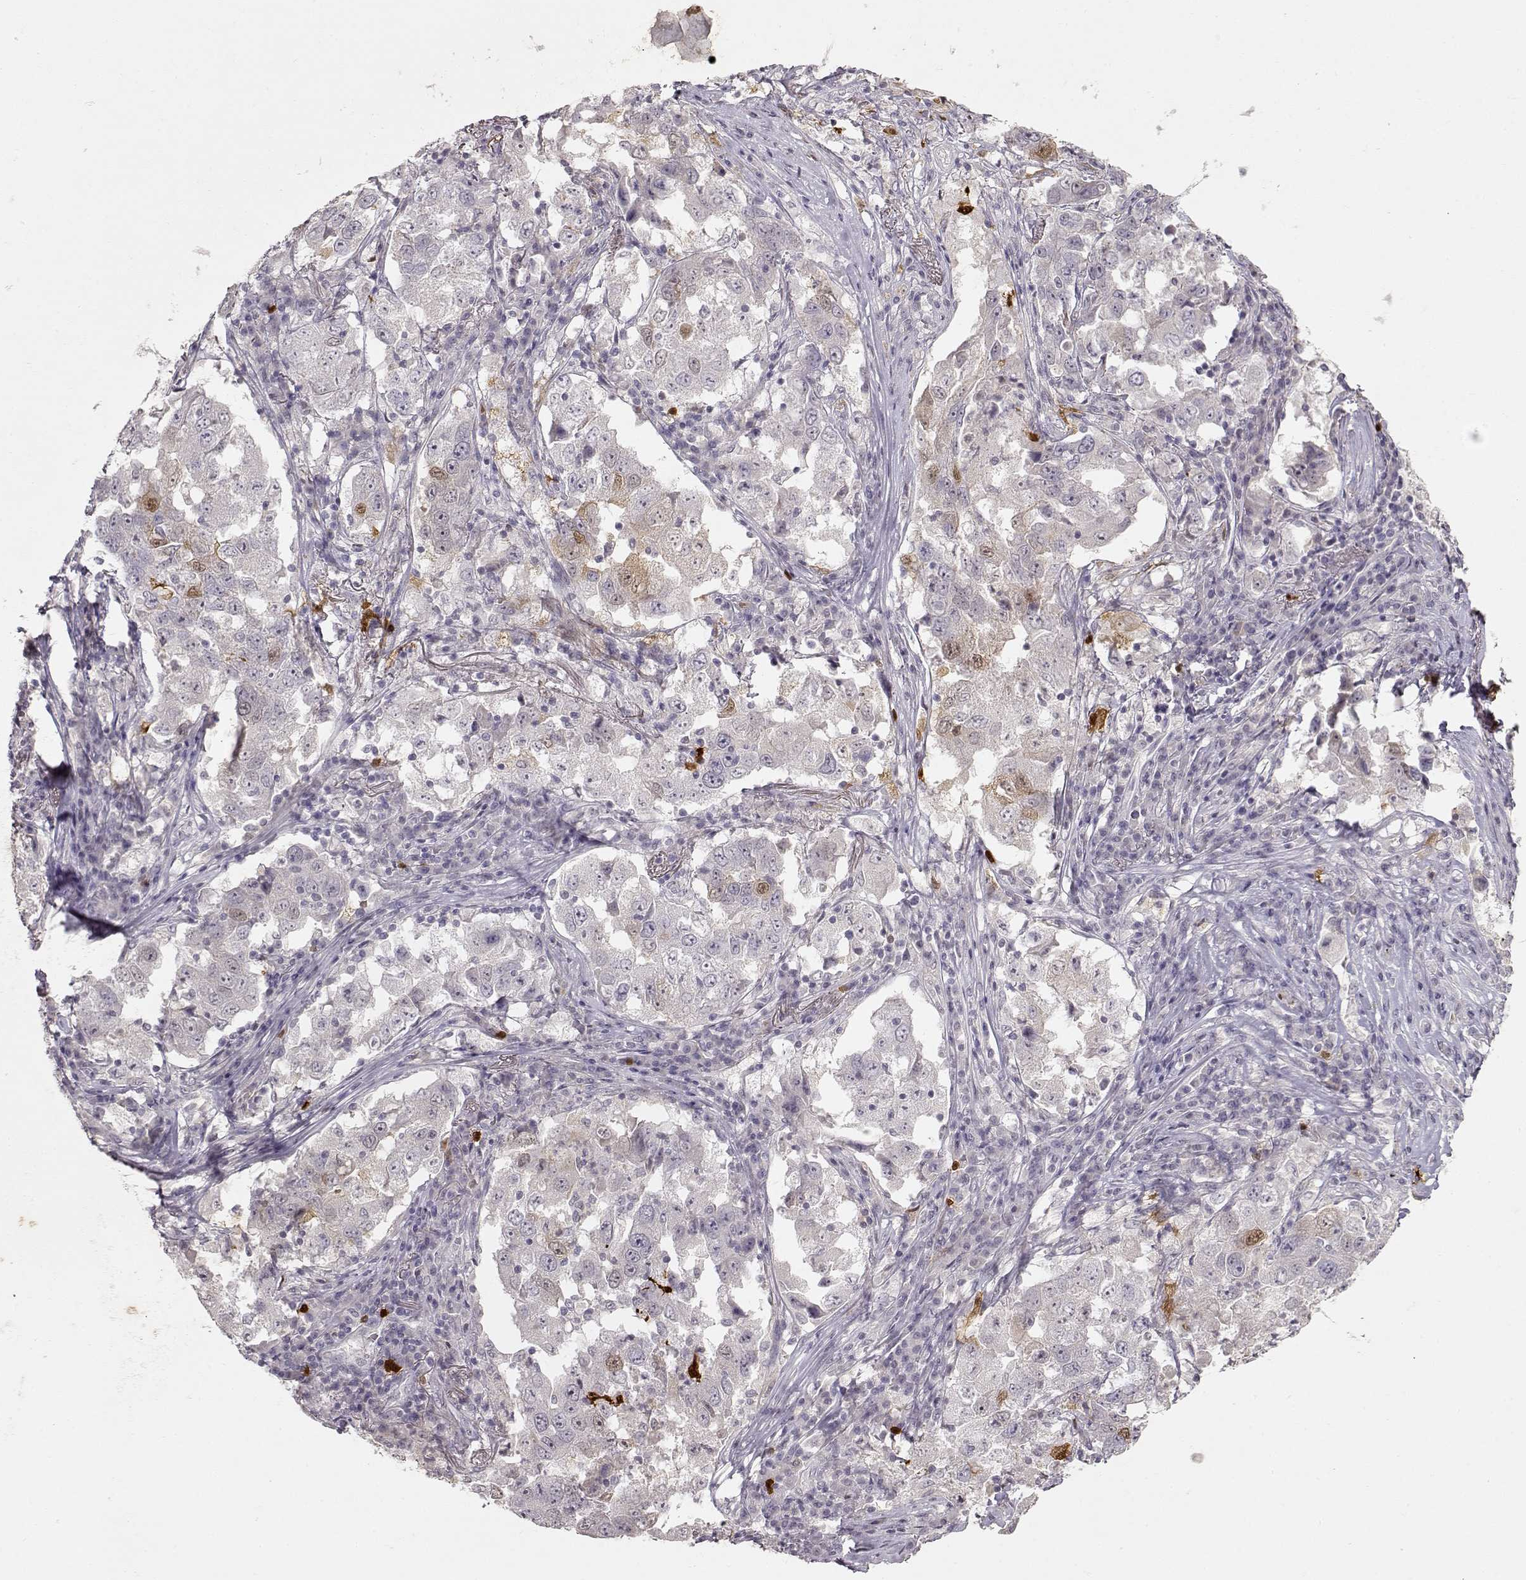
{"staining": {"intensity": "weak", "quantity": "<25%", "location": "cytoplasmic/membranous"}, "tissue": "lung cancer", "cell_type": "Tumor cells", "image_type": "cancer", "snomed": [{"axis": "morphology", "description": "Adenocarcinoma, NOS"}, {"axis": "topography", "description": "Lung"}], "caption": "Immunohistochemical staining of lung cancer reveals no significant positivity in tumor cells.", "gene": "S100B", "patient": {"sex": "male", "age": 73}}